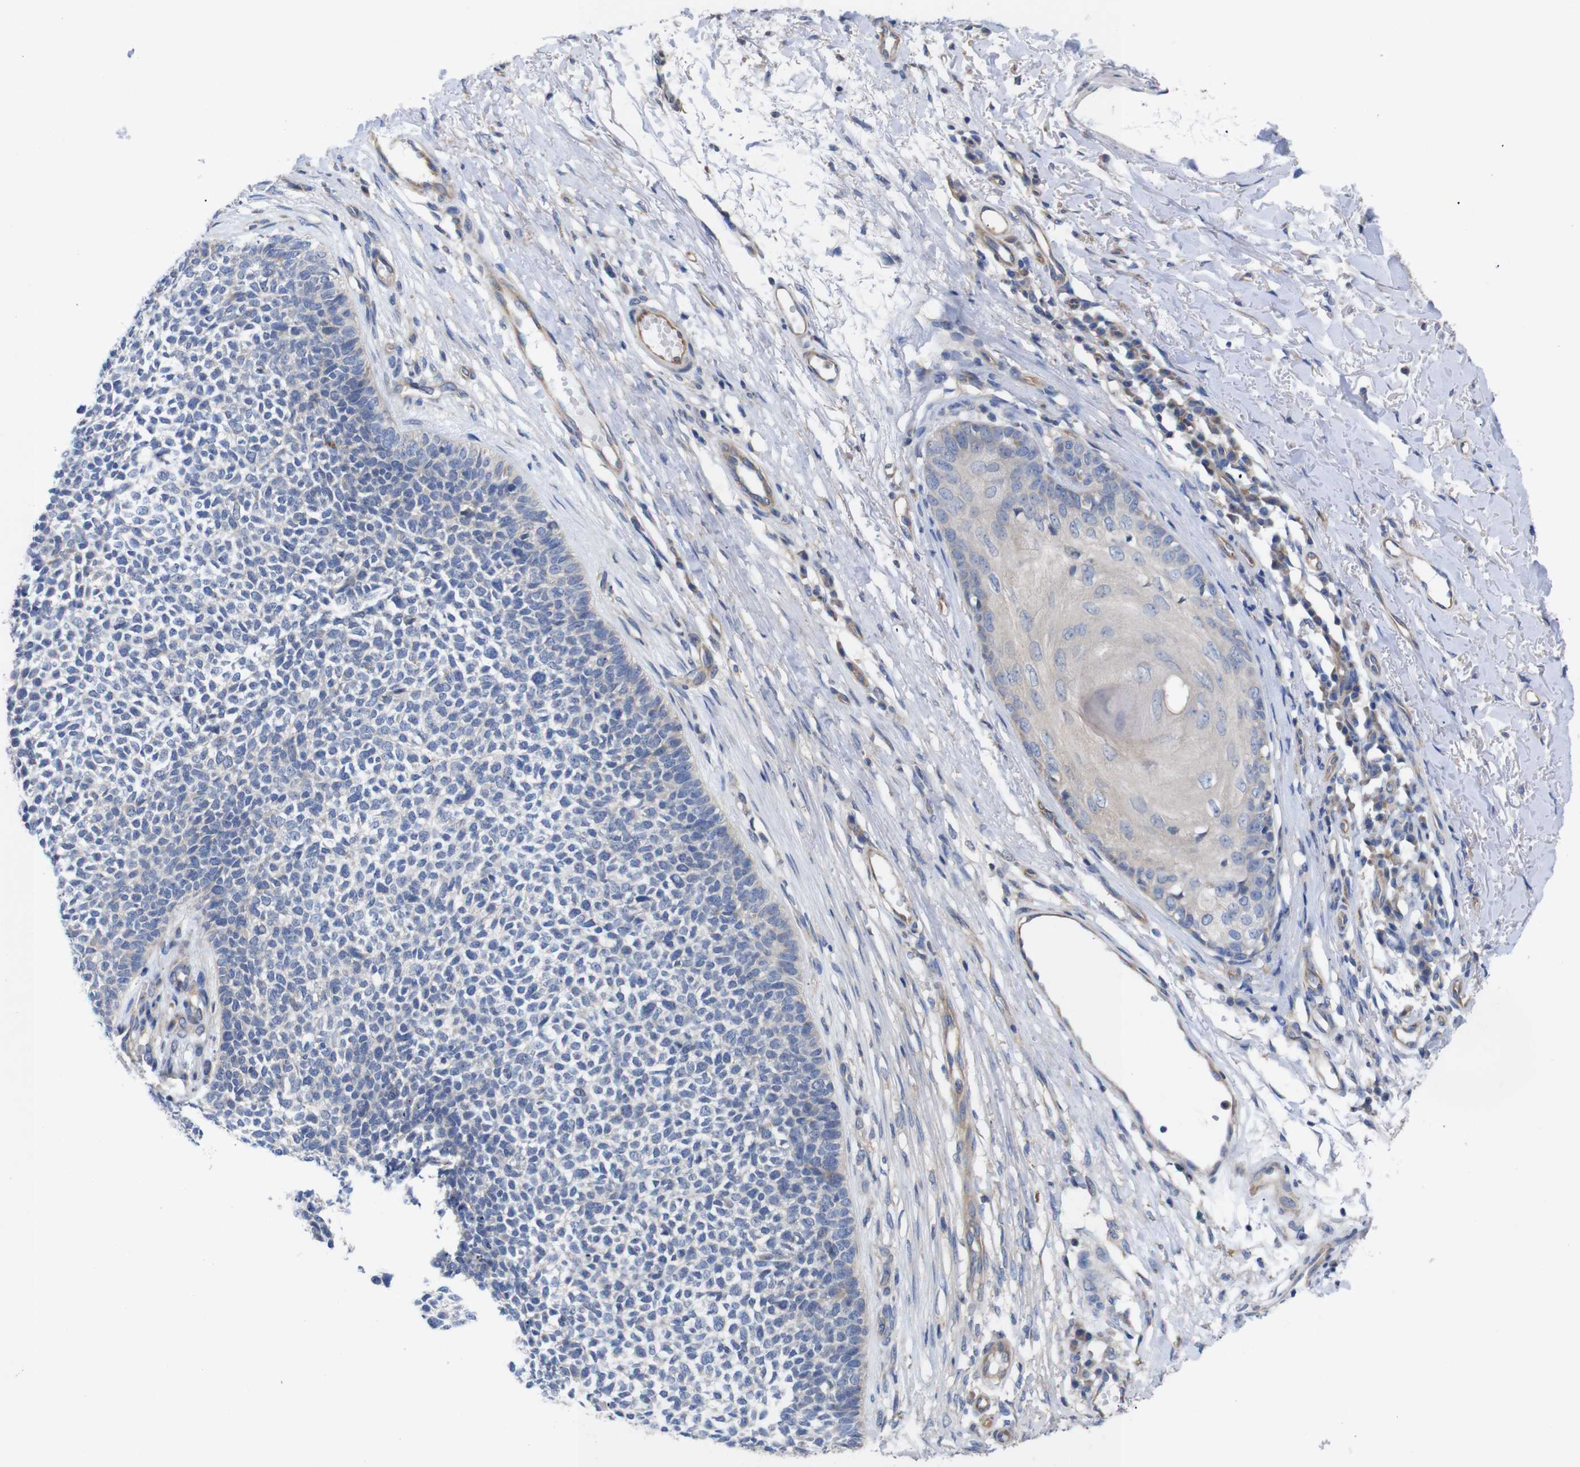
{"staining": {"intensity": "negative", "quantity": "none", "location": "none"}, "tissue": "skin cancer", "cell_type": "Tumor cells", "image_type": "cancer", "snomed": [{"axis": "morphology", "description": "Basal cell carcinoma"}, {"axis": "topography", "description": "Skin"}], "caption": "Tumor cells show no significant positivity in skin cancer (basal cell carcinoma).", "gene": "USH1C", "patient": {"sex": "female", "age": 84}}